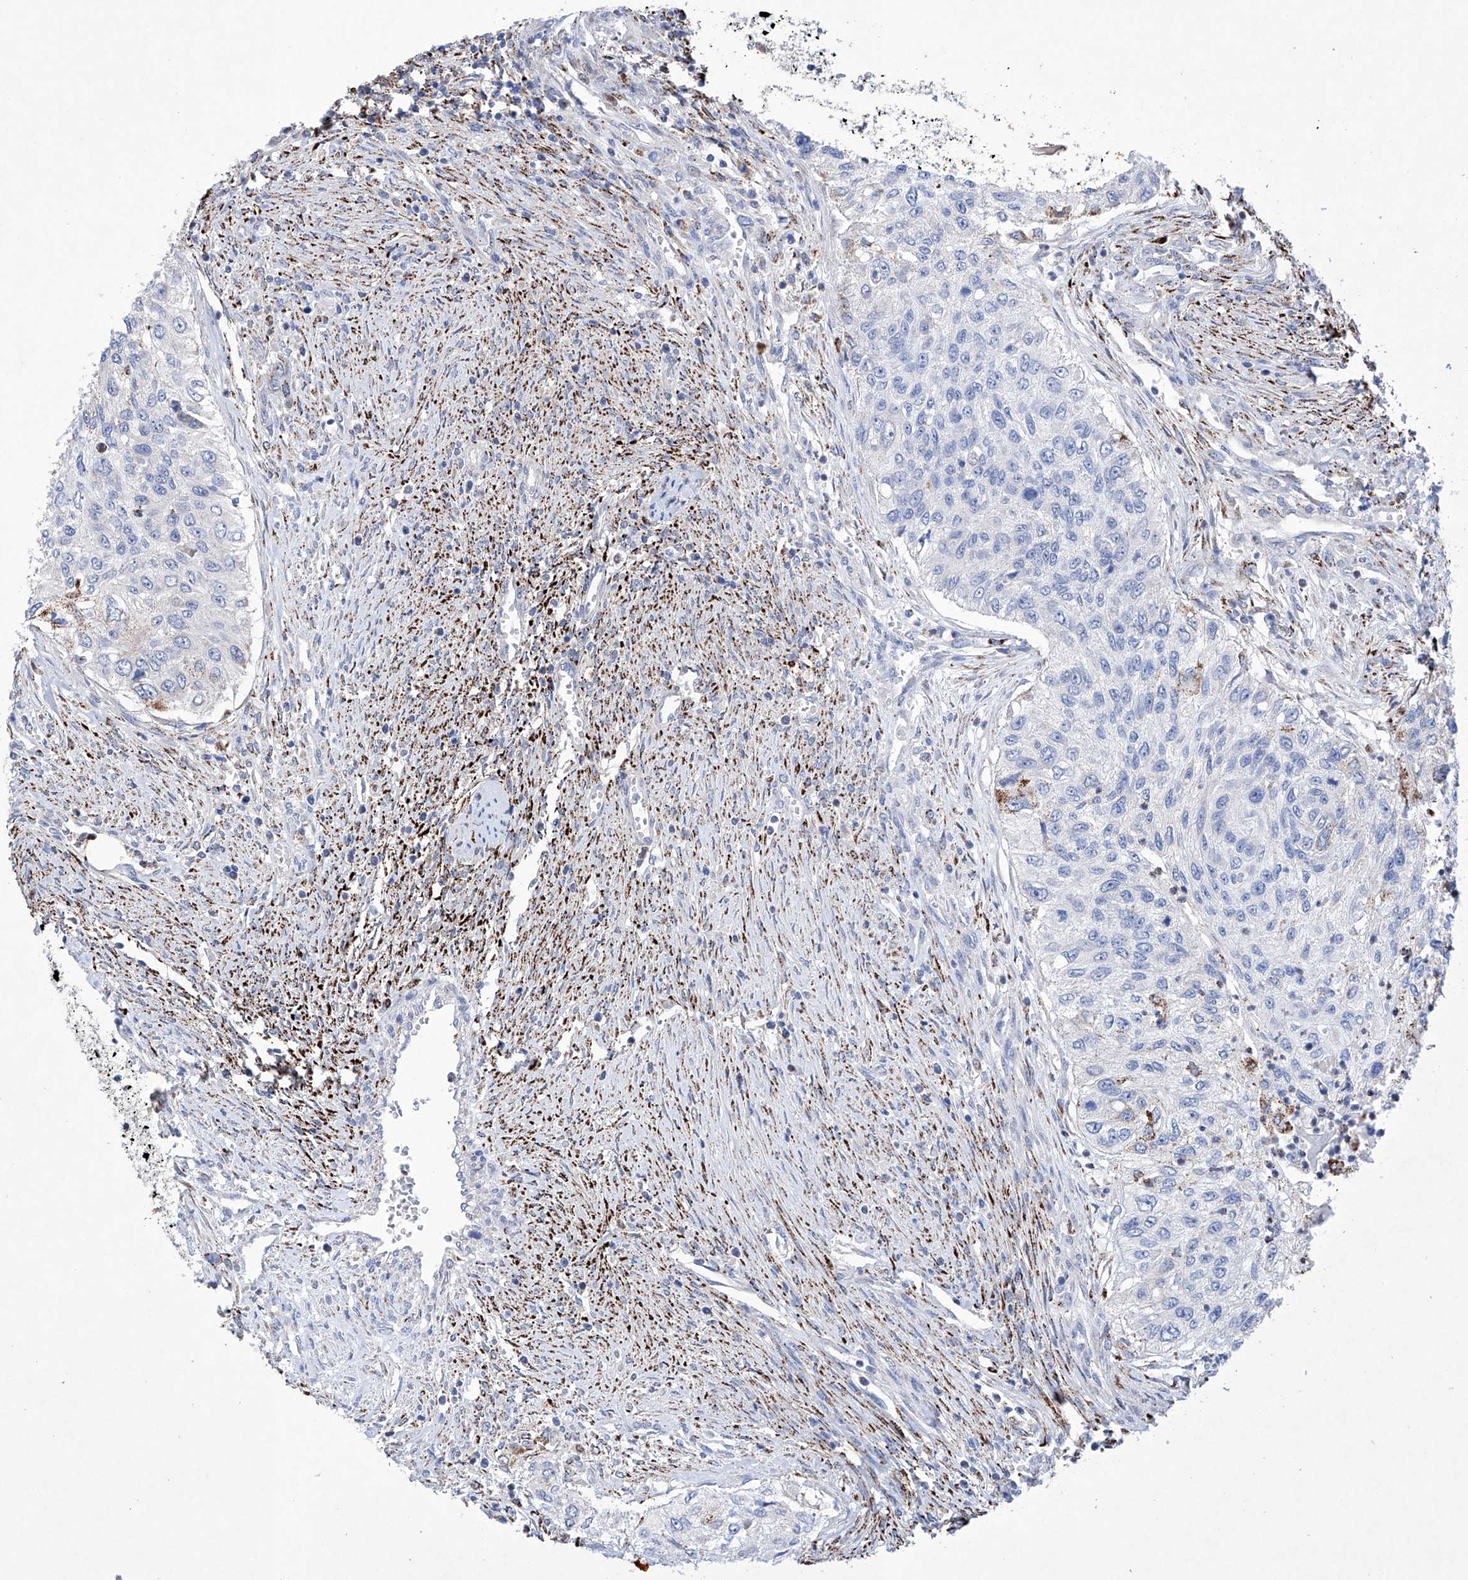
{"staining": {"intensity": "moderate", "quantity": "<25%", "location": "cytoplasmic/membranous"}, "tissue": "urothelial cancer", "cell_type": "Tumor cells", "image_type": "cancer", "snomed": [{"axis": "morphology", "description": "Urothelial carcinoma, High grade"}, {"axis": "topography", "description": "Urinary bladder"}], "caption": "Immunohistochemical staining of urothelial cancer displays moderate cytoplasmic/membranous protein staining in approximately <25% of tumor cells. Using DAB (brown) and hematoxylin (blue) stains, captured at high magnification using brightfield microscopy.", "gene": "NRROS", "patient": {"sex": "female", "age": 60}}